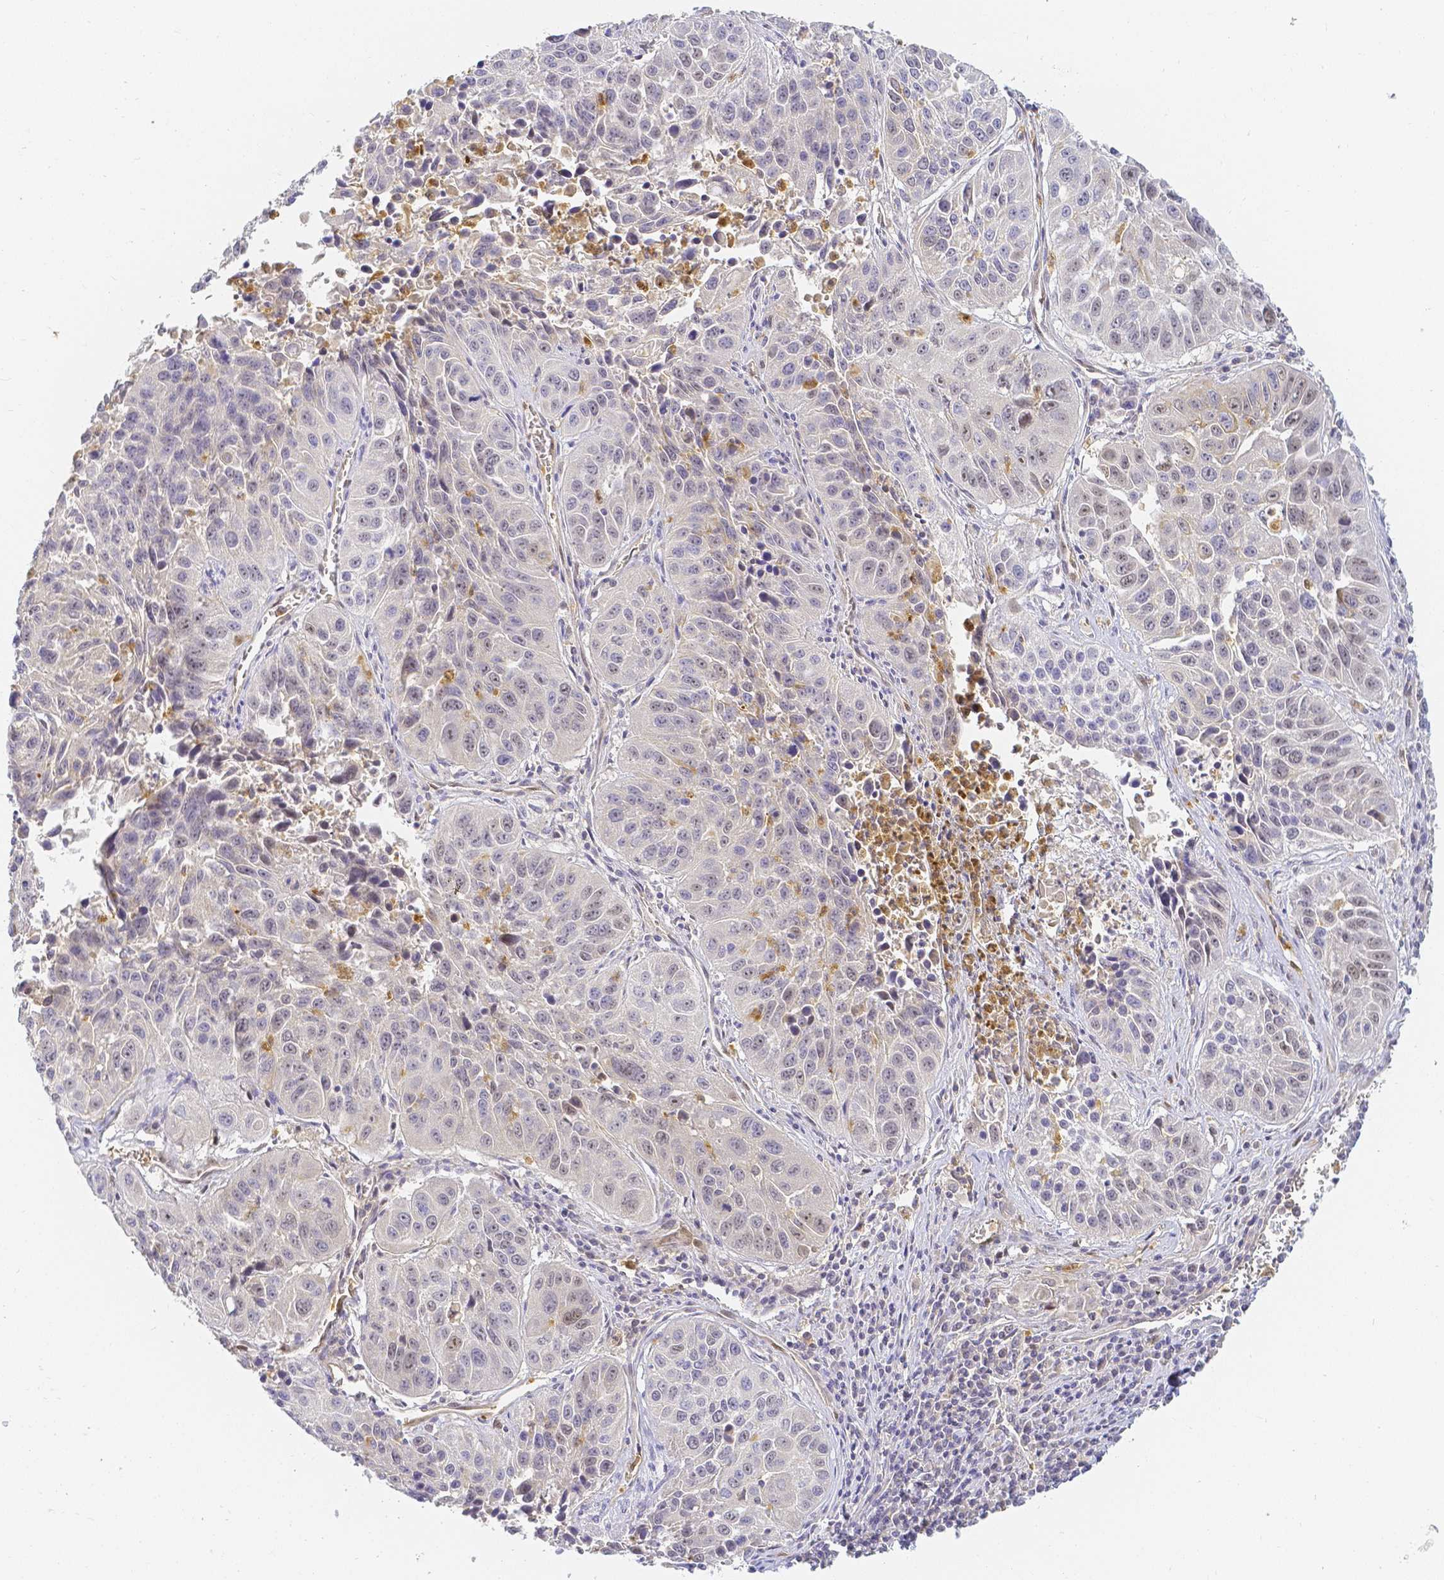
{"staining": {"intensity": "negative", "quantity": "none", "location": "none"}, "tissue": "lung cancer", "cell_type": "Tumor cells", "image_type": "cancer", "snomed": [{"axis": "morphology", "description": "Squamous cell carcinoma, NOS"}, {"axis": "topography", "description": "Lung"}], "caption": "Micrograph shows no protein expression in tumor cells of squamous cell carcinoma (lung) tissue. (Stains: DAB (3,3'-diaminobenzidine) immunohistochemistry with hematoxylin counter stain, Microscopy: brightfield microscopy at high magnification).", "gene": "KCNH1", "patient": {"sex": "female", "age": 61}}